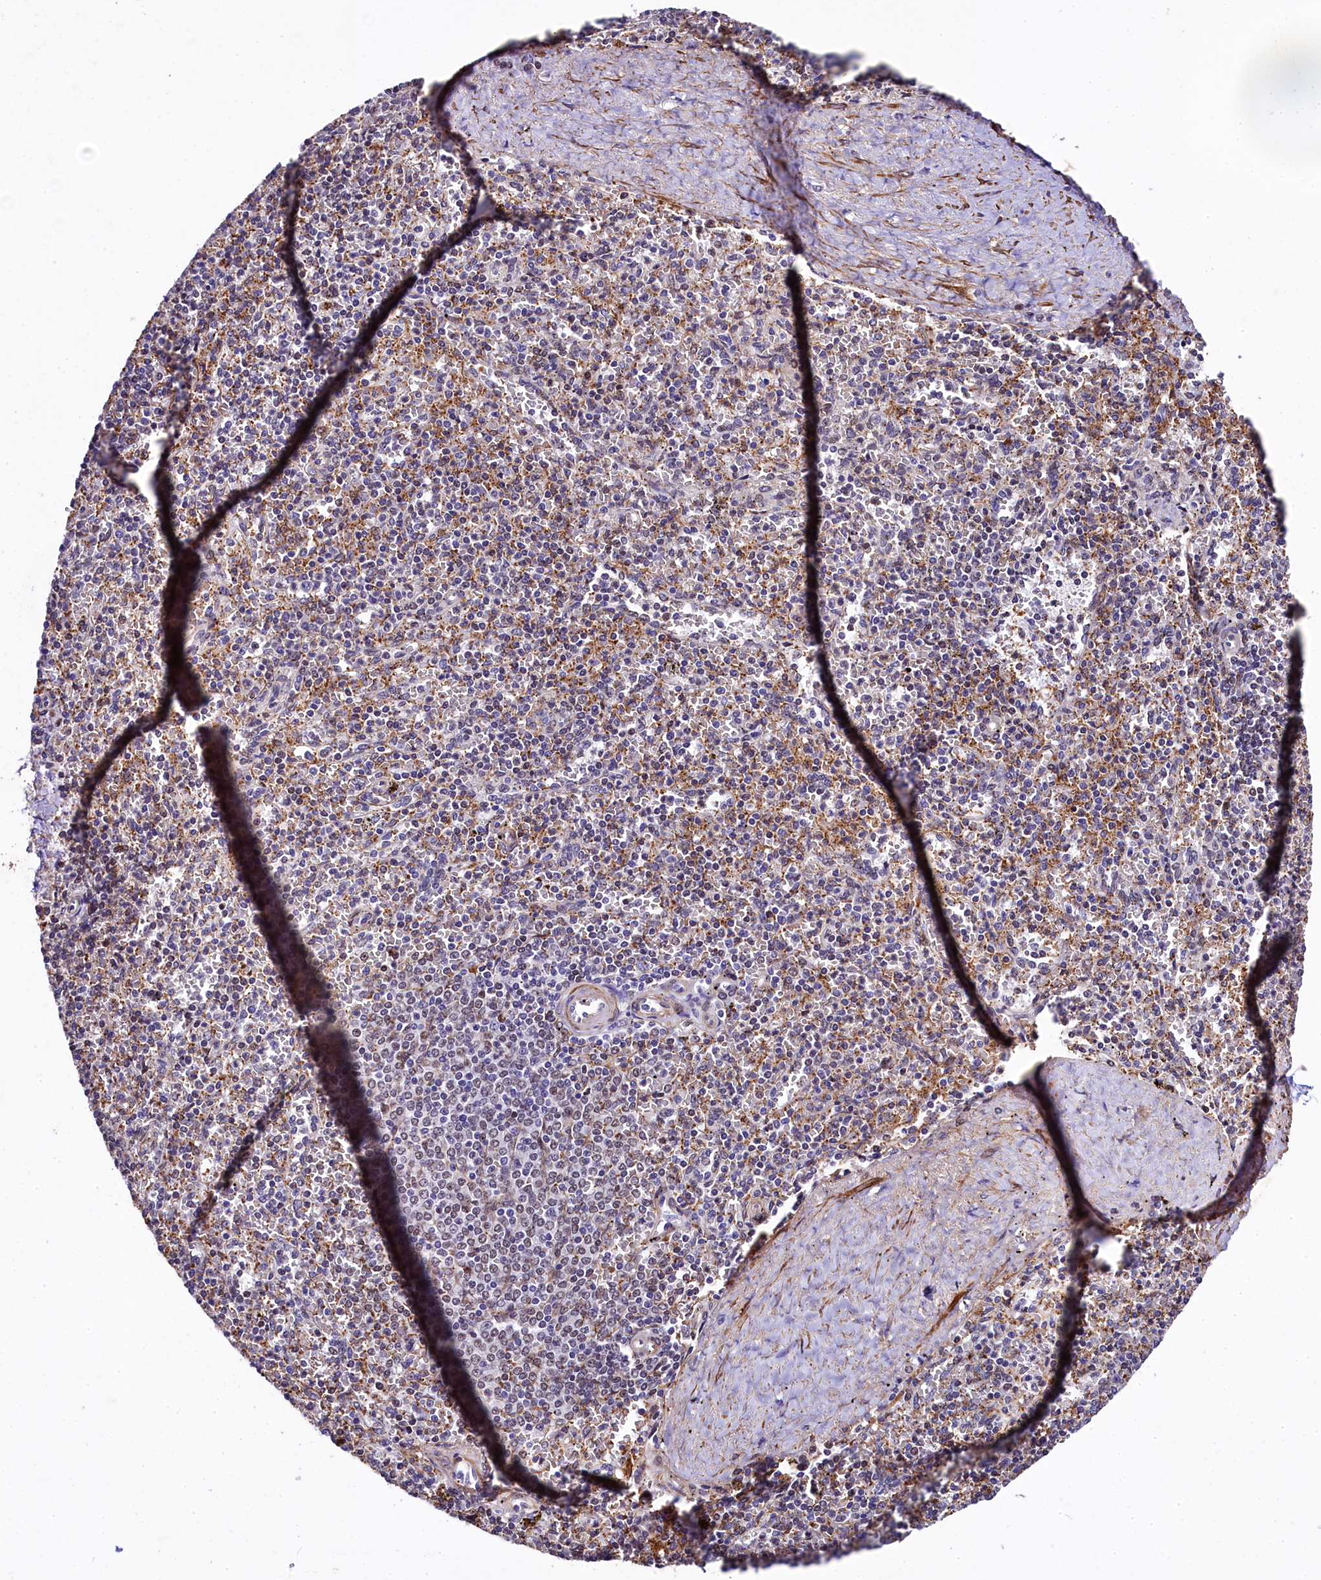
{"staining": {"intensity": "moderate", "quantity": "<25%", "location": "nuclear"}, "tissue": "spleen", "cell_type": "Cells in red pulp", "image_type": "normal", "snomed": [{"axis": "morphology", "description": "Normal tissue, NOS"}, {"axis": "topography", "description": "Spleen"}], "caption": "Spleen stained for a protein reveals moderate nuclear positivity in cells in red pulp. (Stains: DAB in brown, nuclei in blue, Microscopy: brightfield microscopy at high magnification).", "gene": "SAMD10", "patient": {"sex": "male", "age": 82}}